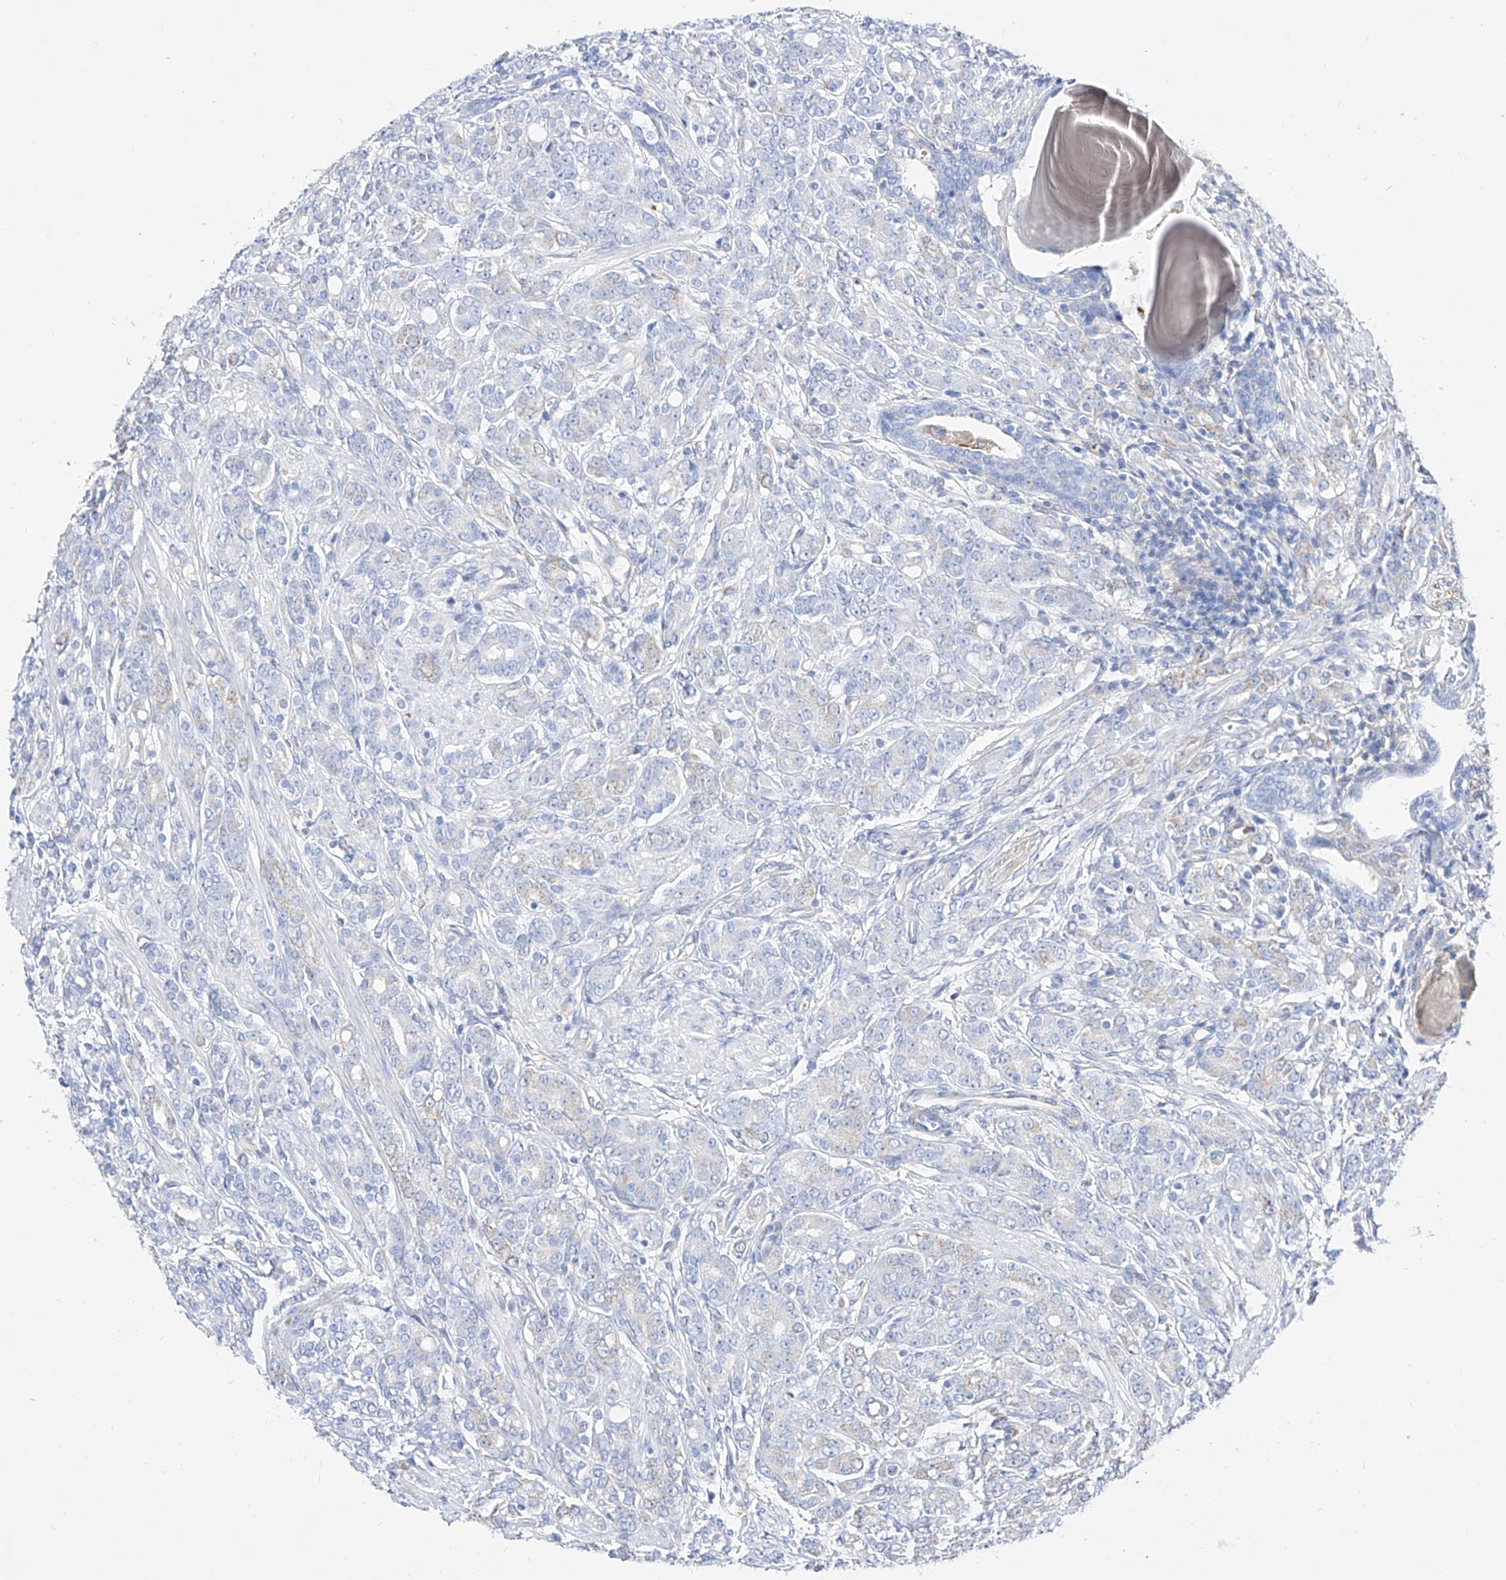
{"staining": {"intensity": "negative", "quantity": "none", "location": "none"}, "tissue": "prostate cancer", "cell_type": "Tumor cells", "image_type": "cancer", "snomed": [{"axis": "morphology", "description": "Adenocarcinoma, High grade"}, {"axis": "topography", "description": "Prostate"}], "caption": "High magnification brightfield microscopy of prostate cancer (adenocarcinoma (high-grade)) stained with DAB (brown) and counterstained with hematoxylin (blue): tumor cells show no significant positivity.", "gene": "ZNF653", "patient": {"sex": "male", "age": 62}}